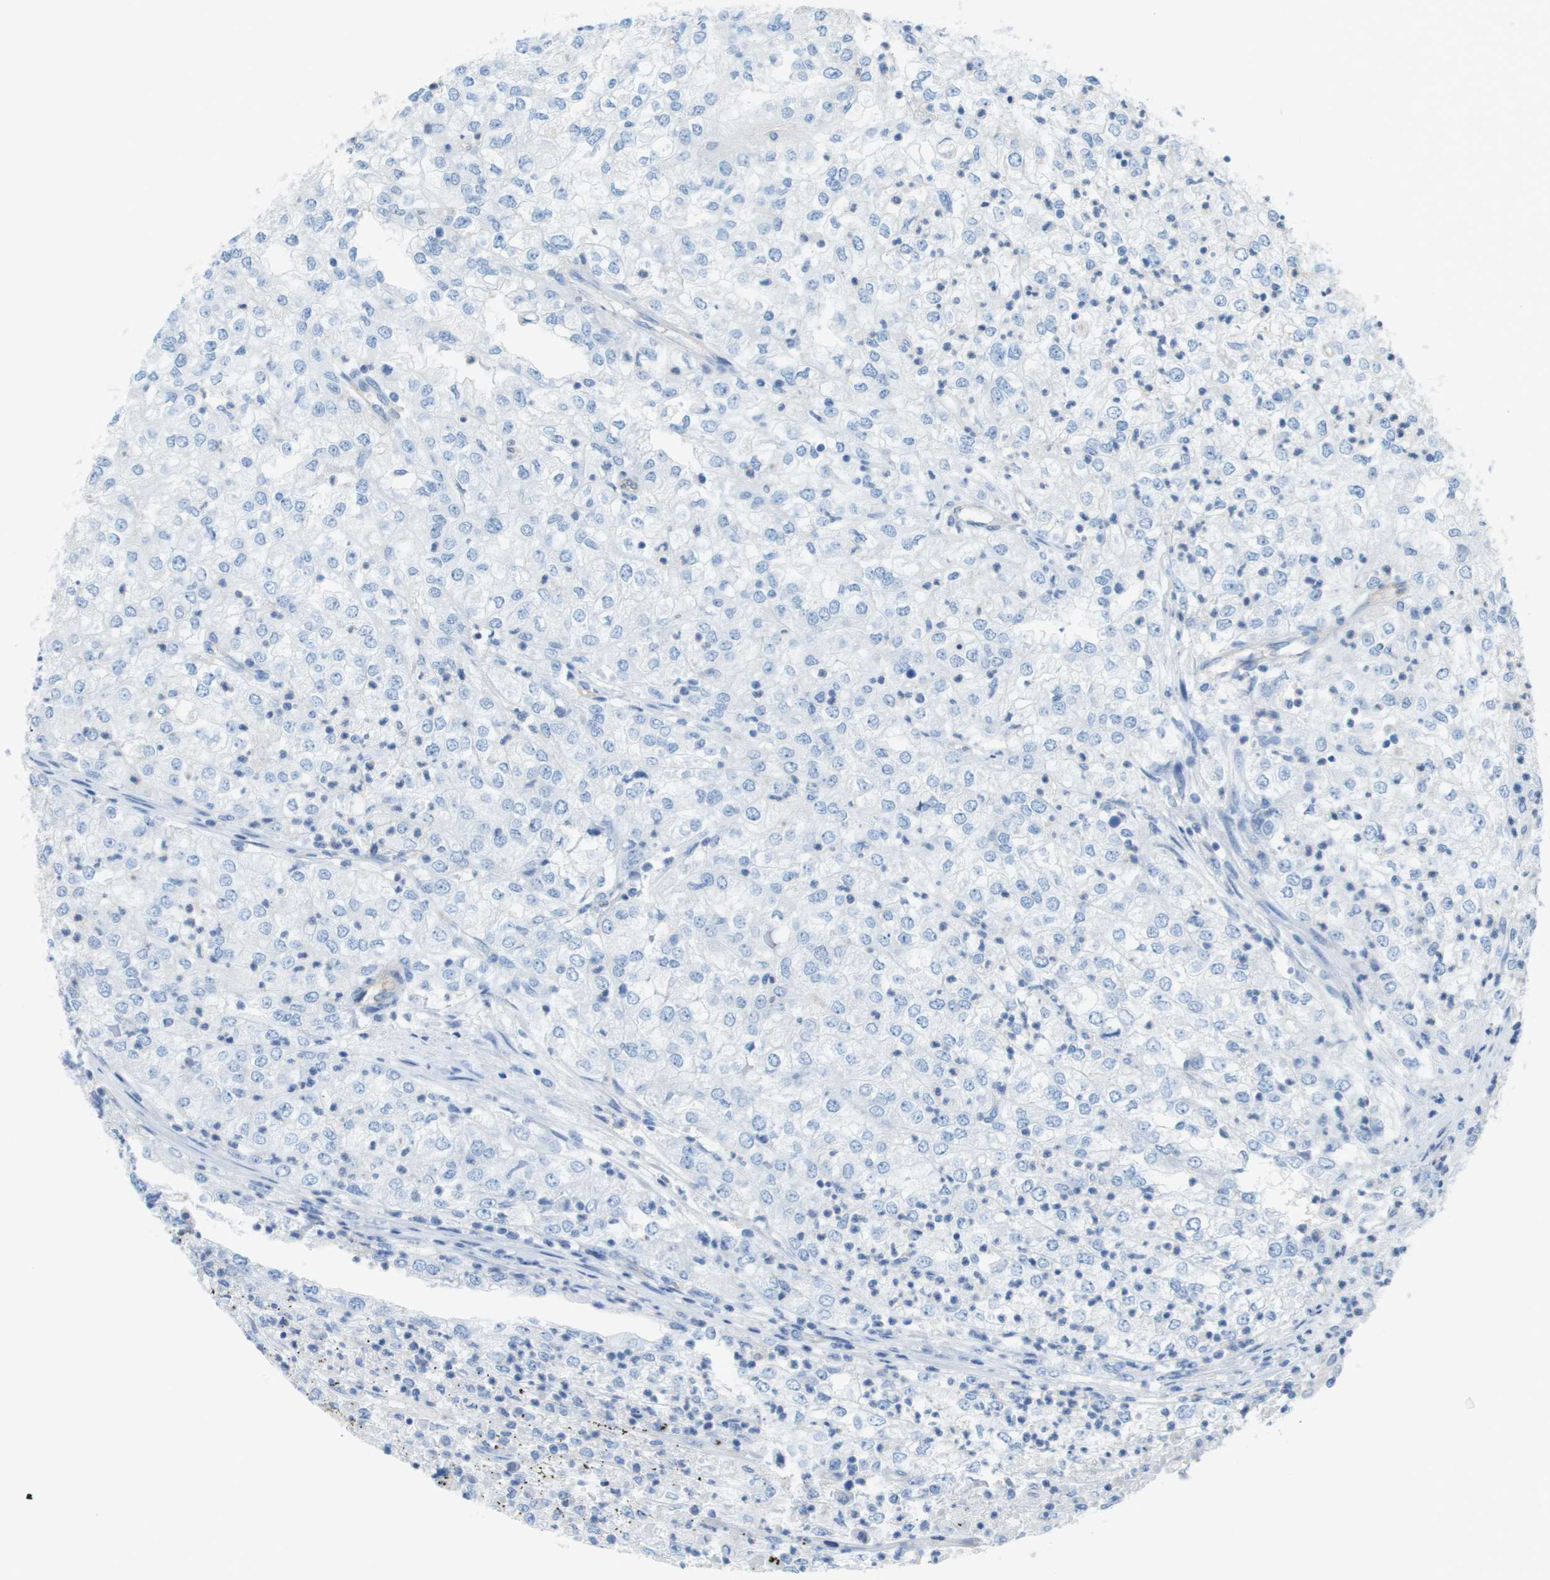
{"staining": {"intensity": "negative", "quantity": "none", "location": "none"}, "tissue": "renal cancer", "cell_type": "Tumor cells", "image_type": "cancer", "snomed": [{"axis": "morphology", "description": "Adenocarcinoma, NOS"}, {"axis": "topography", "description": "Kidney"}], "caption": "Immunohistochemical staining of adenocarcinoma (renal) exhibits no significant expression in tumor cells.", "gene": "CD46", "patient": {"sex": "female", "age": 54}}